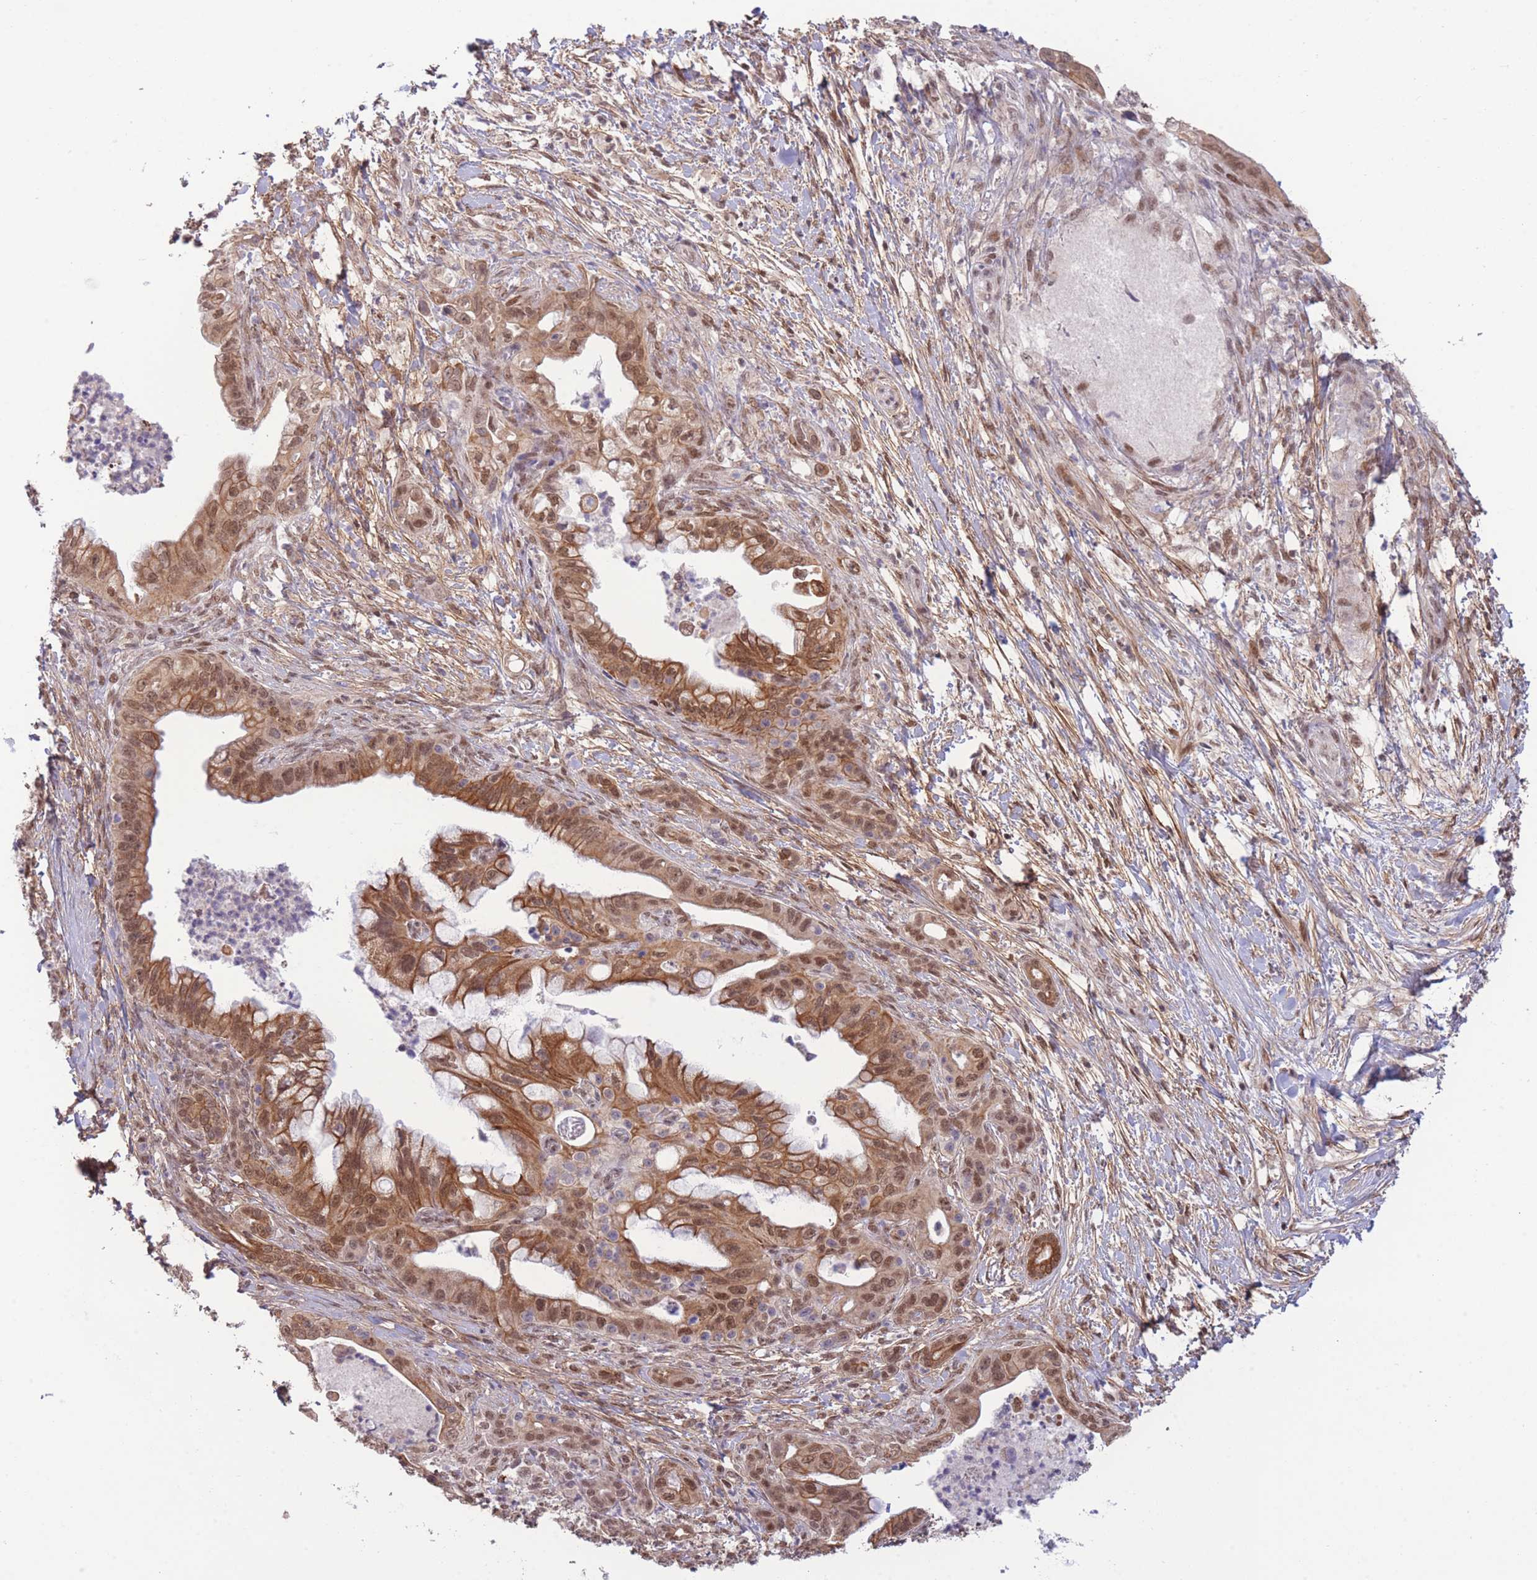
{"staining": {"intensity": "moderate", "quantity": ">75%", "location": "cytoplasmic/membranous,nuclear"}, "tissue": "pancreatic cancer", "cell_type": "Tumor cells", "image_type": "cancer", "snomed": [{"axis": "morphology", "description": "Adenocarcinoma, NOS"}, {"axis": "topography", "description": "Pancreas"}], "caption": "Protein expression analysis of adenocarcinoma (pancreatic) demonstrates moderate cytoplasmic/membranous and nuclear expression in about >75% of tumor cells. The staining is performed using DAB brown chromogen to label protein expression. The nuclei are counter-stained blue using hematoxylin.", "gene": "CARD8", "patient": {"sex": "male", "age": 58}}